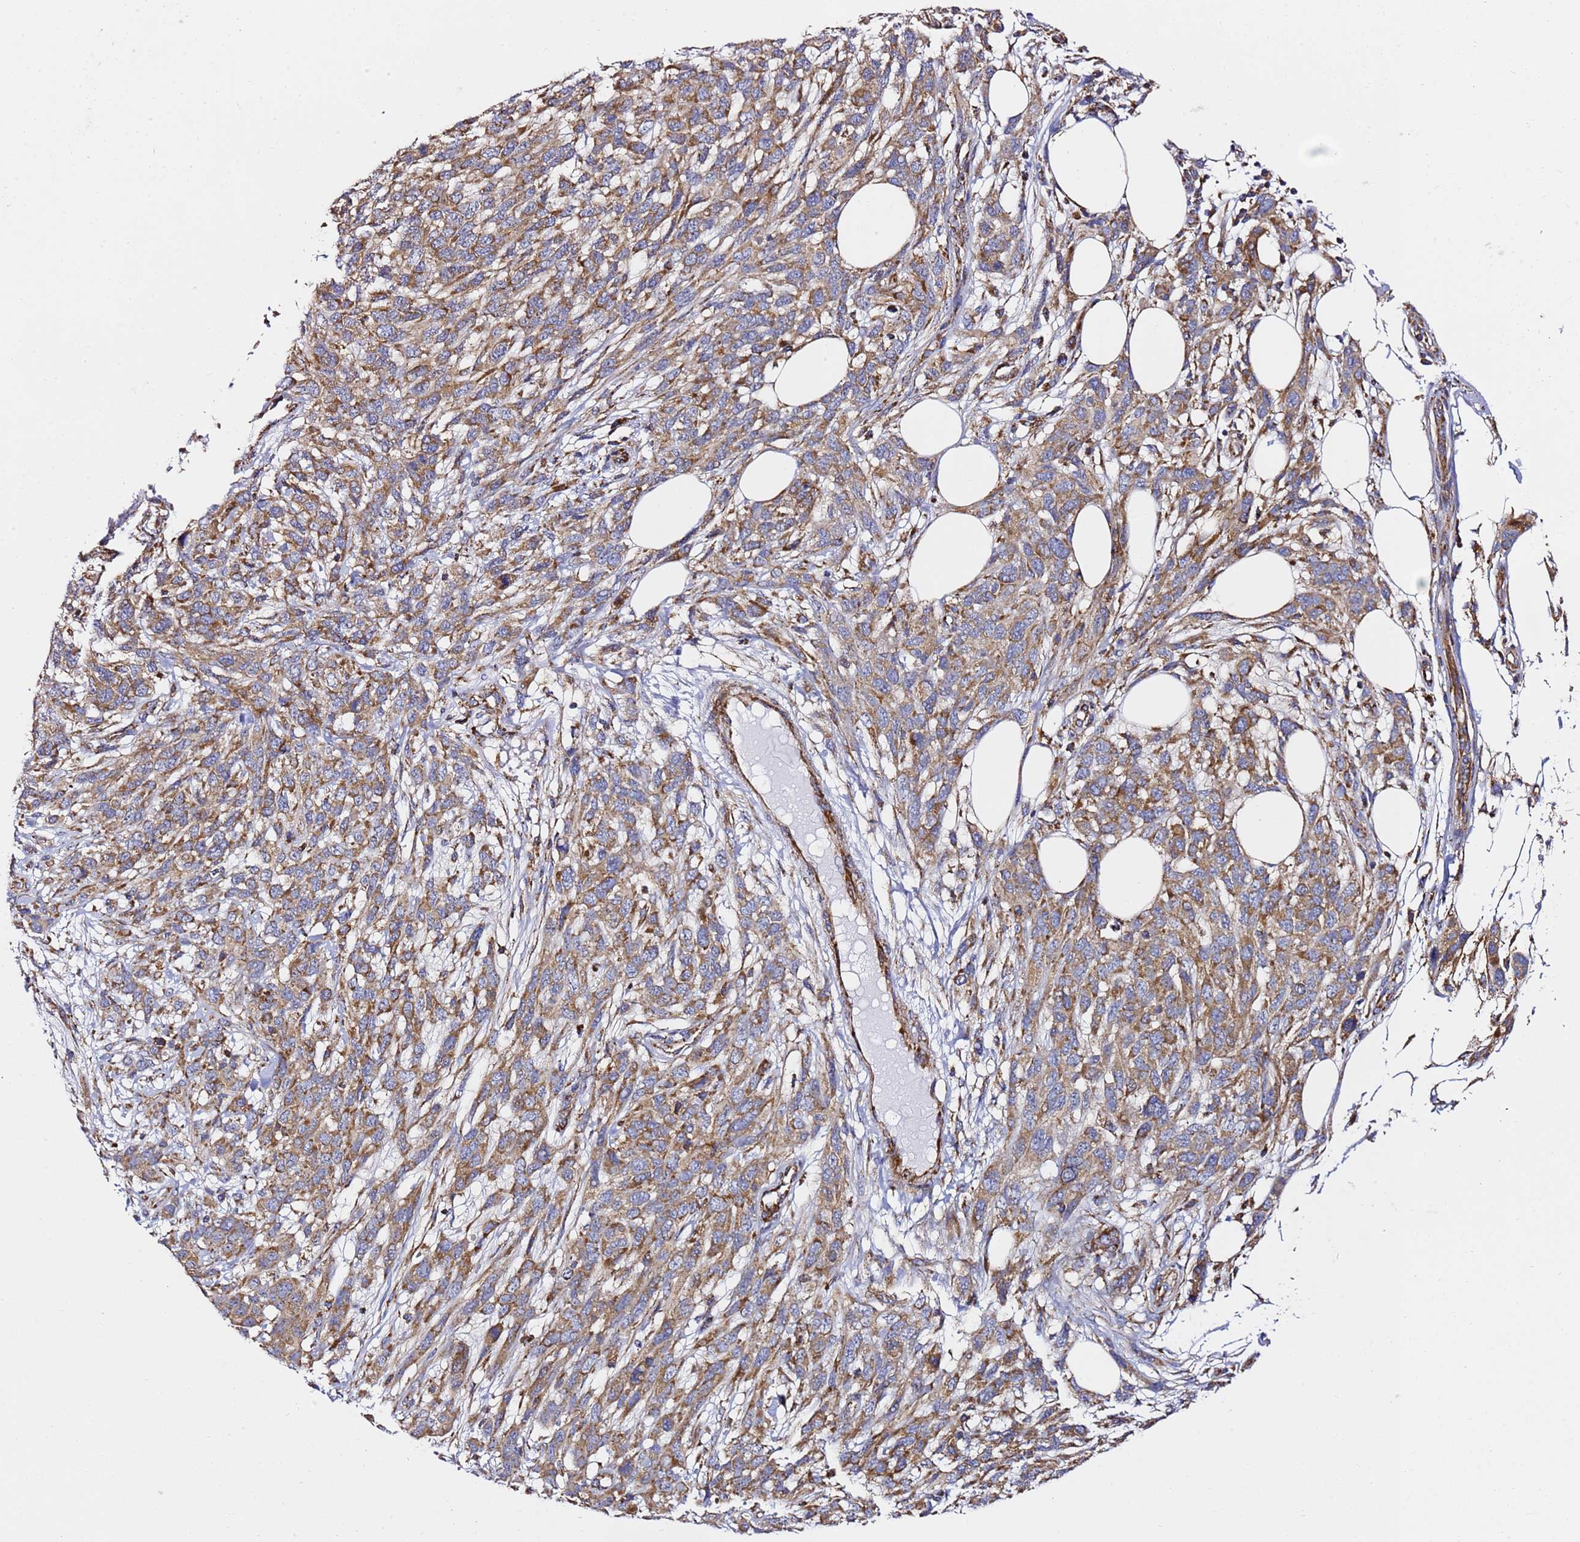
{"staining": {"intensity": "moderate", "quantity": ">75%", "location": "cytoplasmic/membranous"}, "tissue": "melanoma", "cell_type": "Tumor cells", "image_type": "cancer", "snomed": [{"axis": "morphology", "description": "Normal morphology"}, {"axis": "morphology", "description": "Malignant melanoma, NOS"}, {"axis": "topography", "description": "Skin"}], "caption": "Immunohistochemistry (IHC) (DAB) staining of malignant melanoma reveals moderate cytoplasmic/membranous protein positivity in approximately >75% of tumor cells.", "gene": "NDUFA3", "patient": {"sex": "female", "age": 72}}